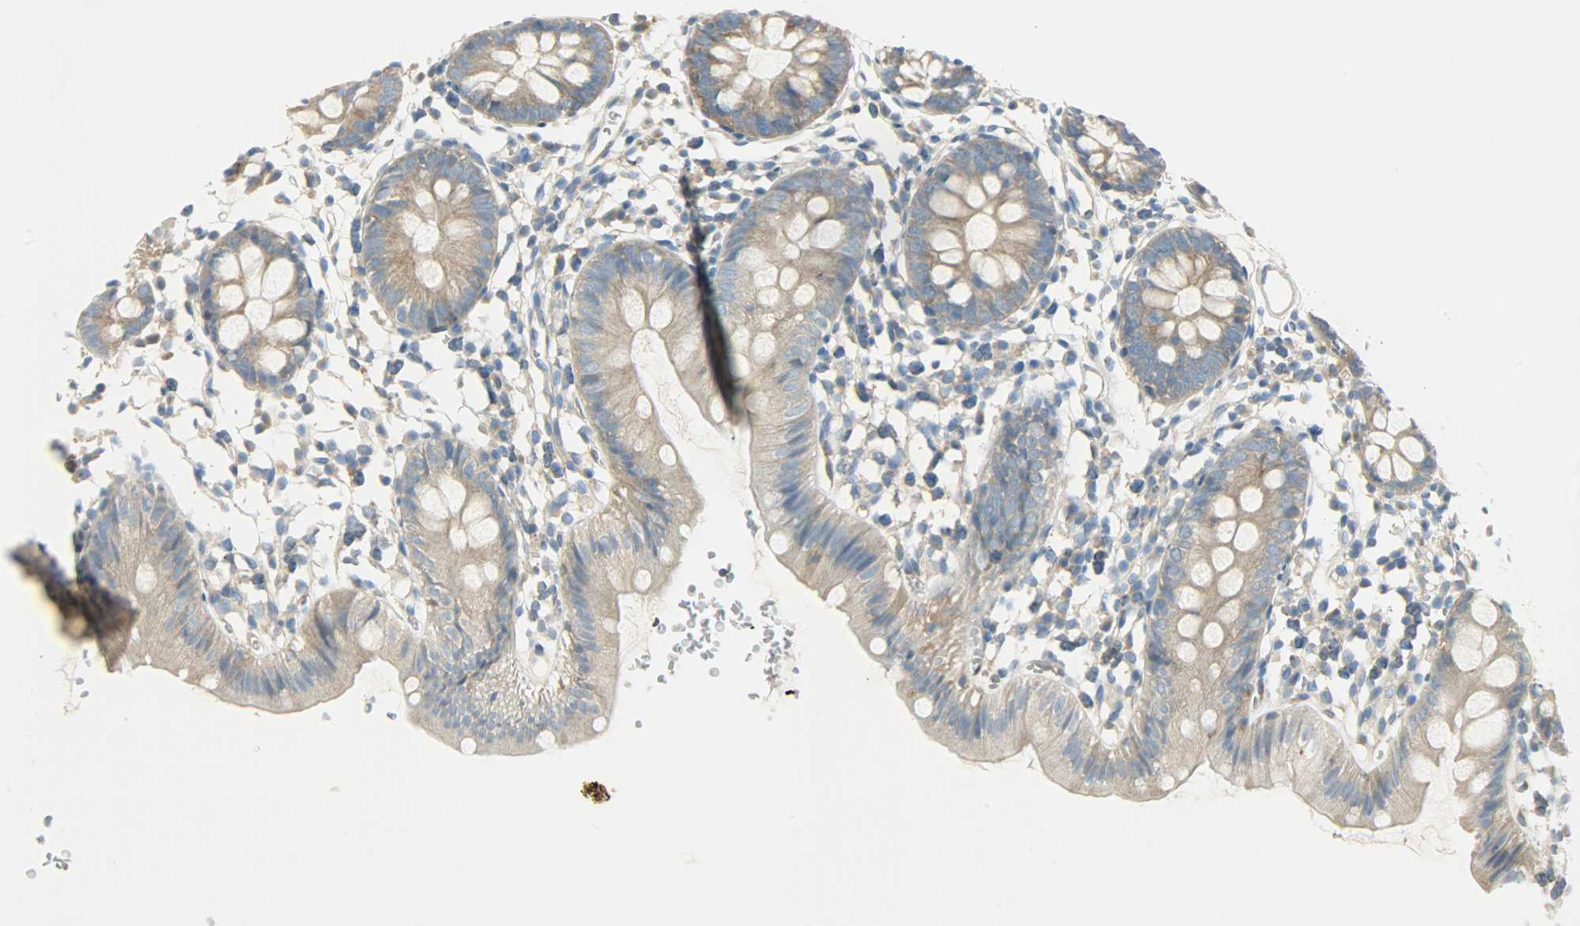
{"staining": {"intensity": "weak", "quantity": "25%-75%", "location": "cytoplasmic/membranous"}, "tissue": "colon", "cell_type": "Glandular cells", "image_type": "normal", "snomed": [{"axis": "morphology", "description": "Normal tissue, NOS"}, {"axis": "topography", "description": "Colon"}], "caption": "A micrograph showing weak cytoplasmic/membranous staining in approximately 25%-75% of glandular cells in benign colon, as visualized by brown immunohistochemical staining.", "gene": "TSC22D2", "patient": {"sex": "male", "age": 14}}